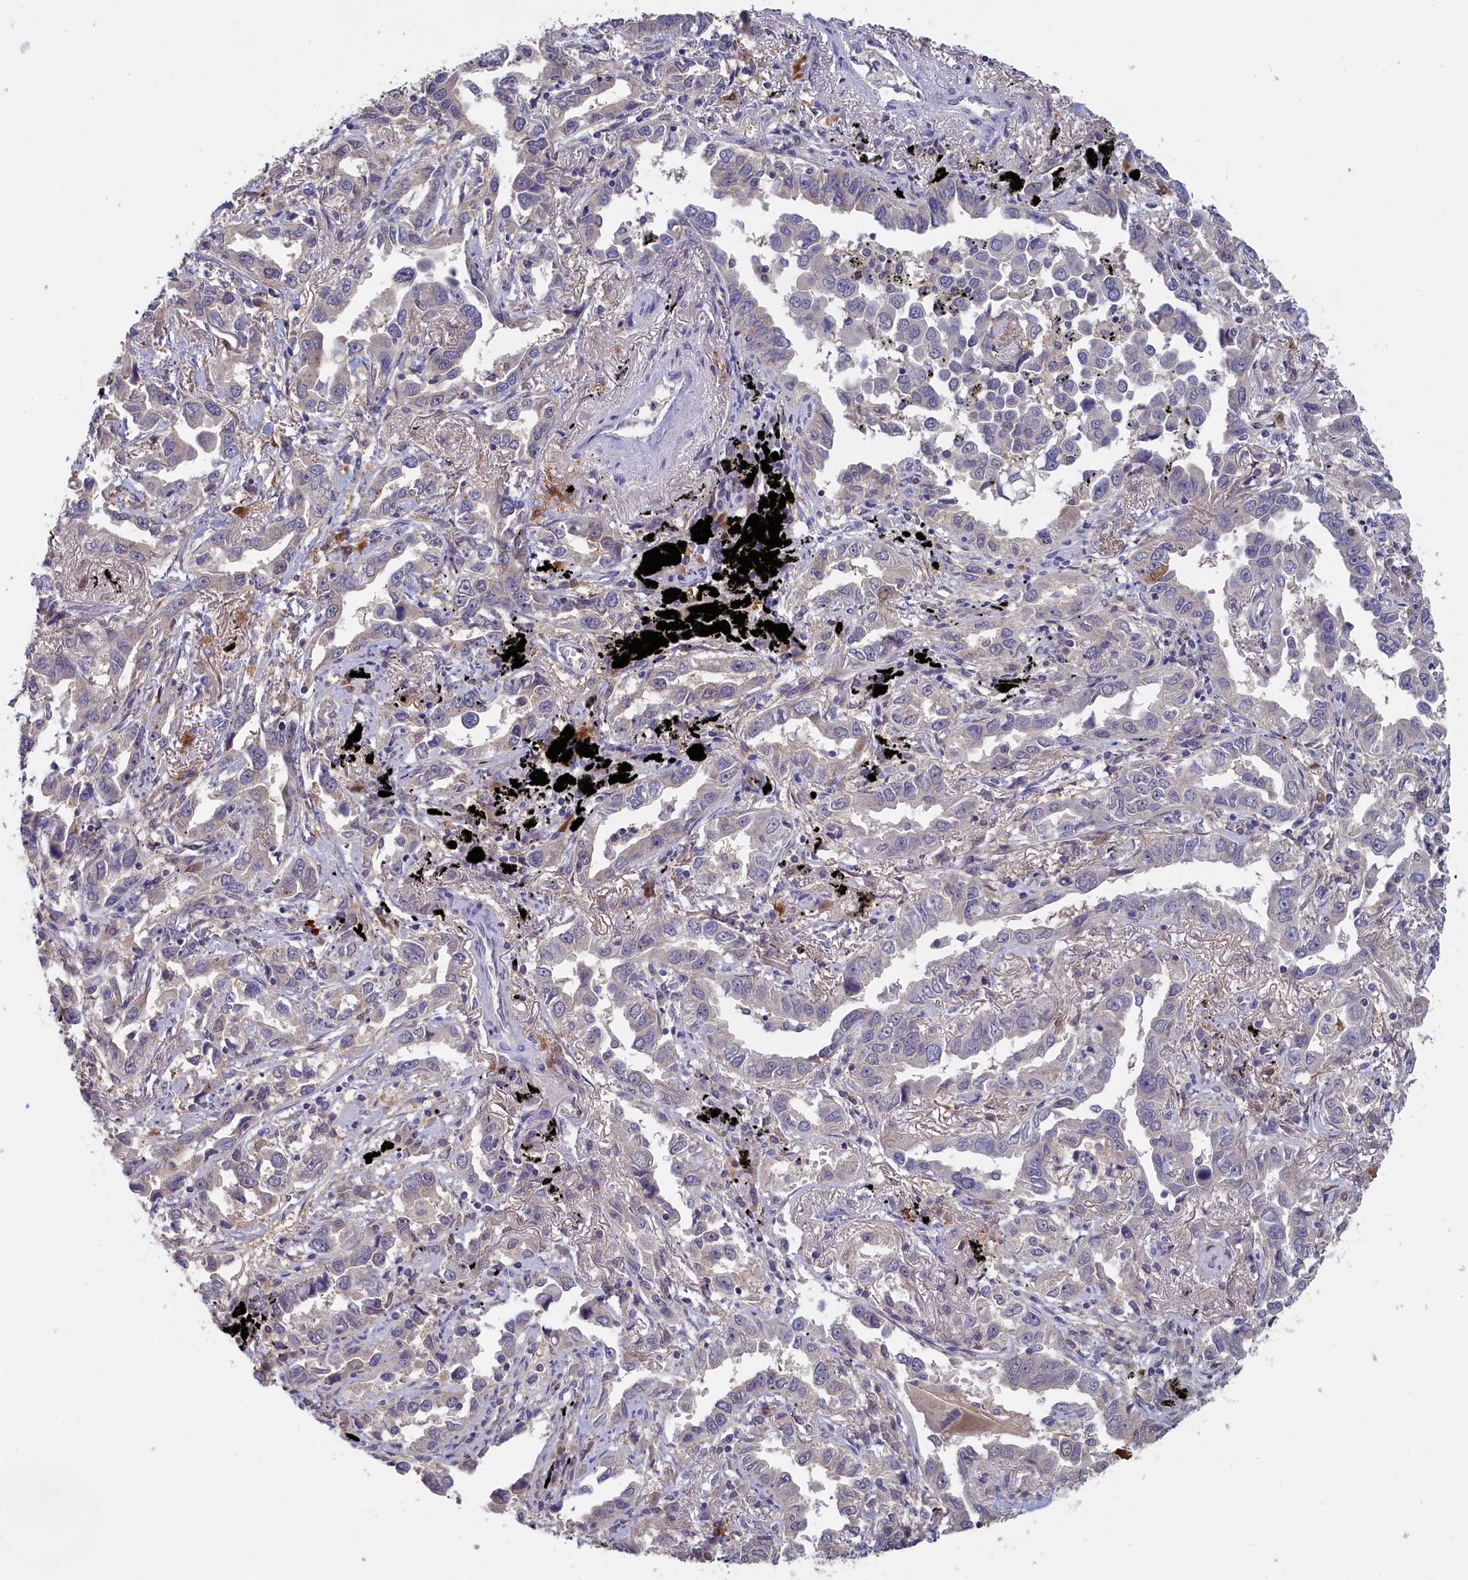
{"staining": {"intensity": "strong", "quantity": "<25%", "location": "cytoplasmic/membranous,nuclear"}, "tissue": "lung cancer", "cell_type": "Tumor cells", "image_type": "cancer", "snomed": [{"axis": "morphology", "description": "Adenocarcinoma, NOS"}, {"axis": "topography", "description": "Lung"}], "caption": "A photomicrograph of human lung cancer stained for a protein displays strong cytoplasmic/membranous and nuclear brown staining in tumor cells. The staining was performed using DAB (3,3'-diaminobenzidine) to visualize the protein expression in brown, while the nuclei were stained in blue with hematoxylin (Magnification: 20x).", "gene": "UCHL3", "patient": {"sex": "male", "age": 67}}